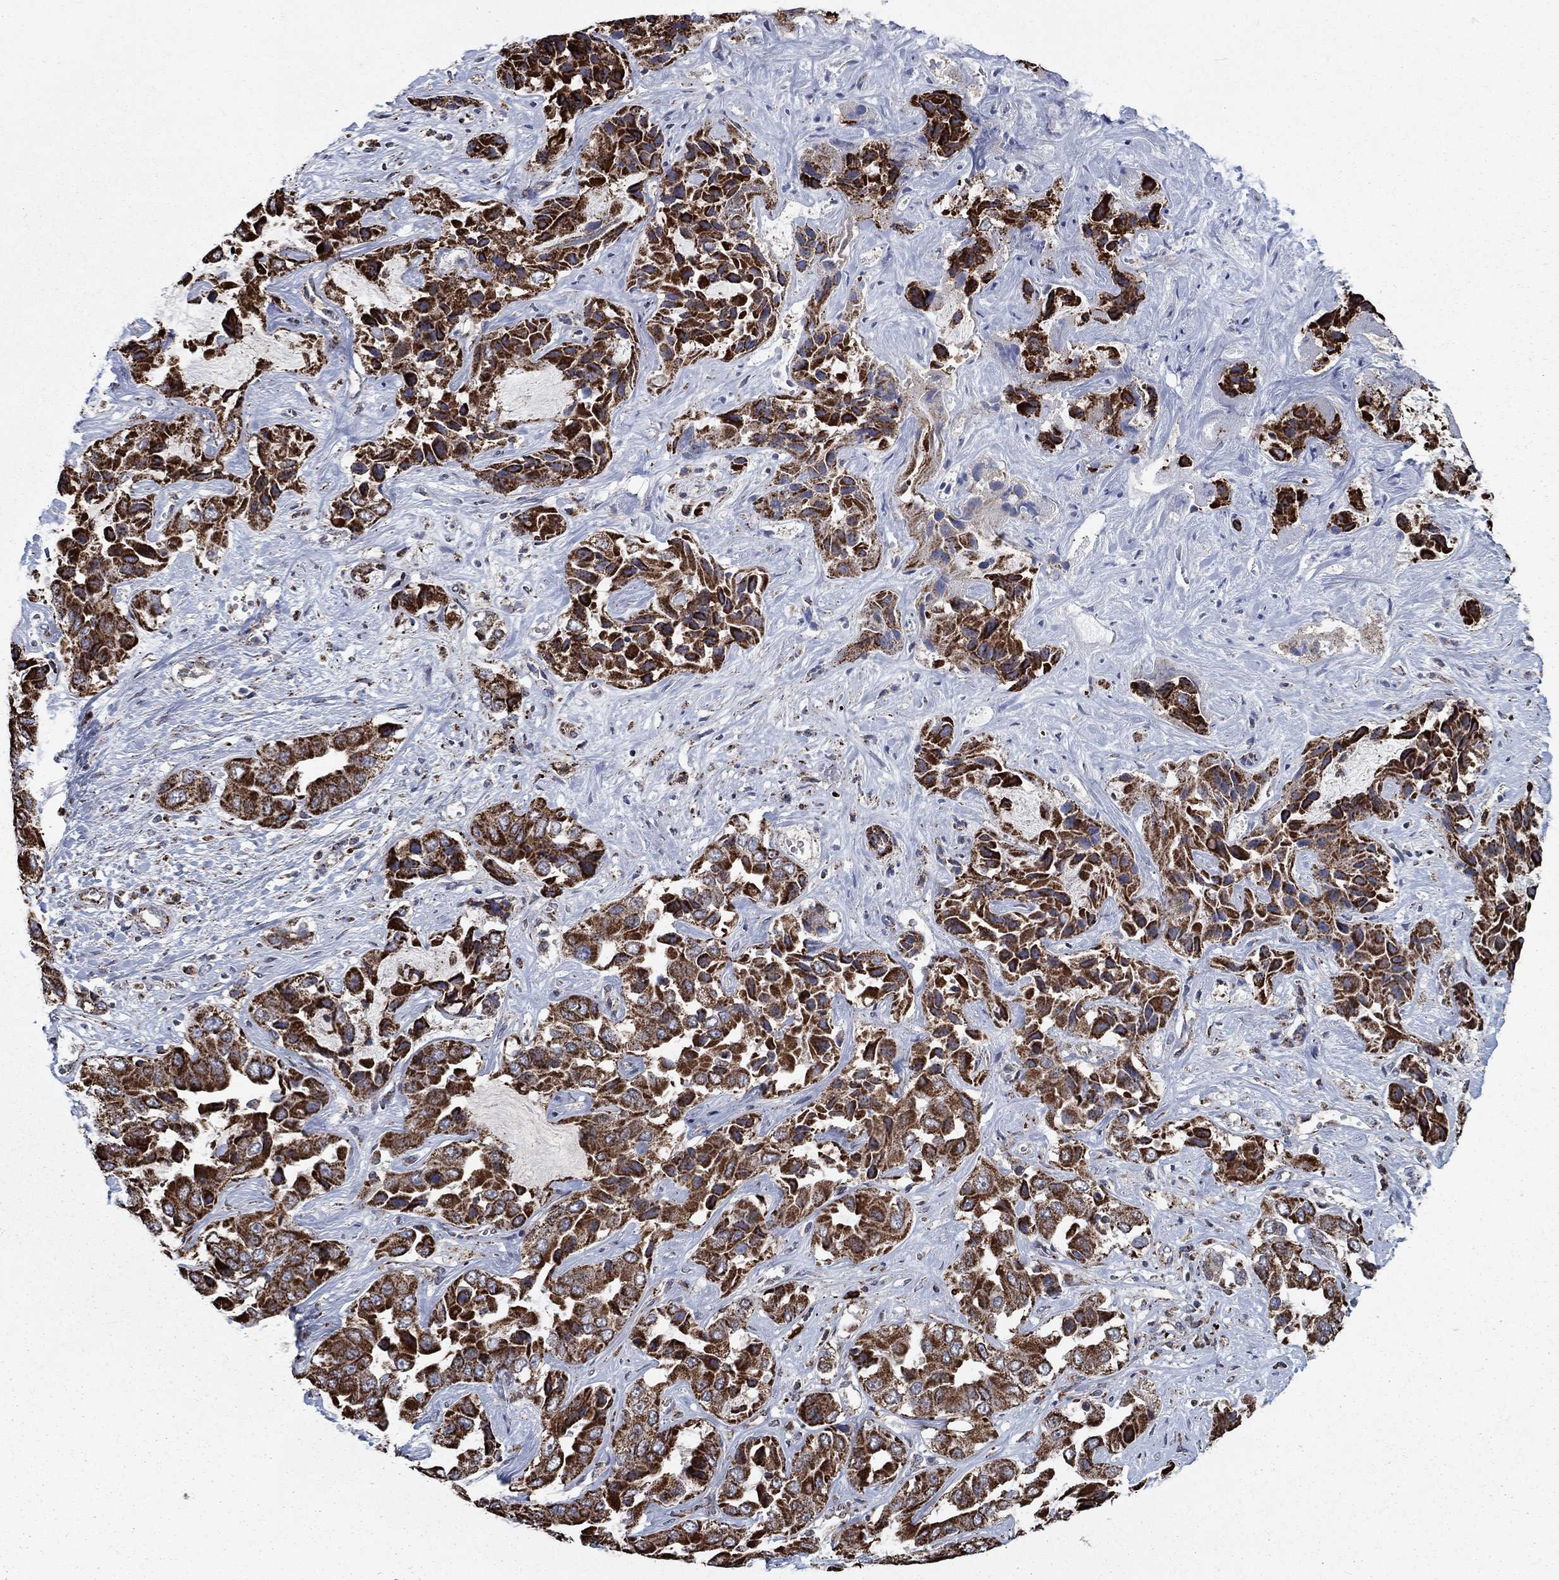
{"staining": {"intensity": "strong", "quantity": ">75%", "location": "cytoplasmic/membranous"}, "tissue": "liver cancer", "cell_type": "Tumor cells", "image_type": "cancer", "snomed": [{"axis": "morphology", "description": "Cholangiocarcinoma"}, {"axis": "topography", "description": "Liver"}], "caption": "Liver cholangiocarcinoma stained for a protein reveals strong cytoplasmic/membranous positivity in tumor cells.", "gene": "MOAP1", "patient": {"sex": "female", "age": 52}}